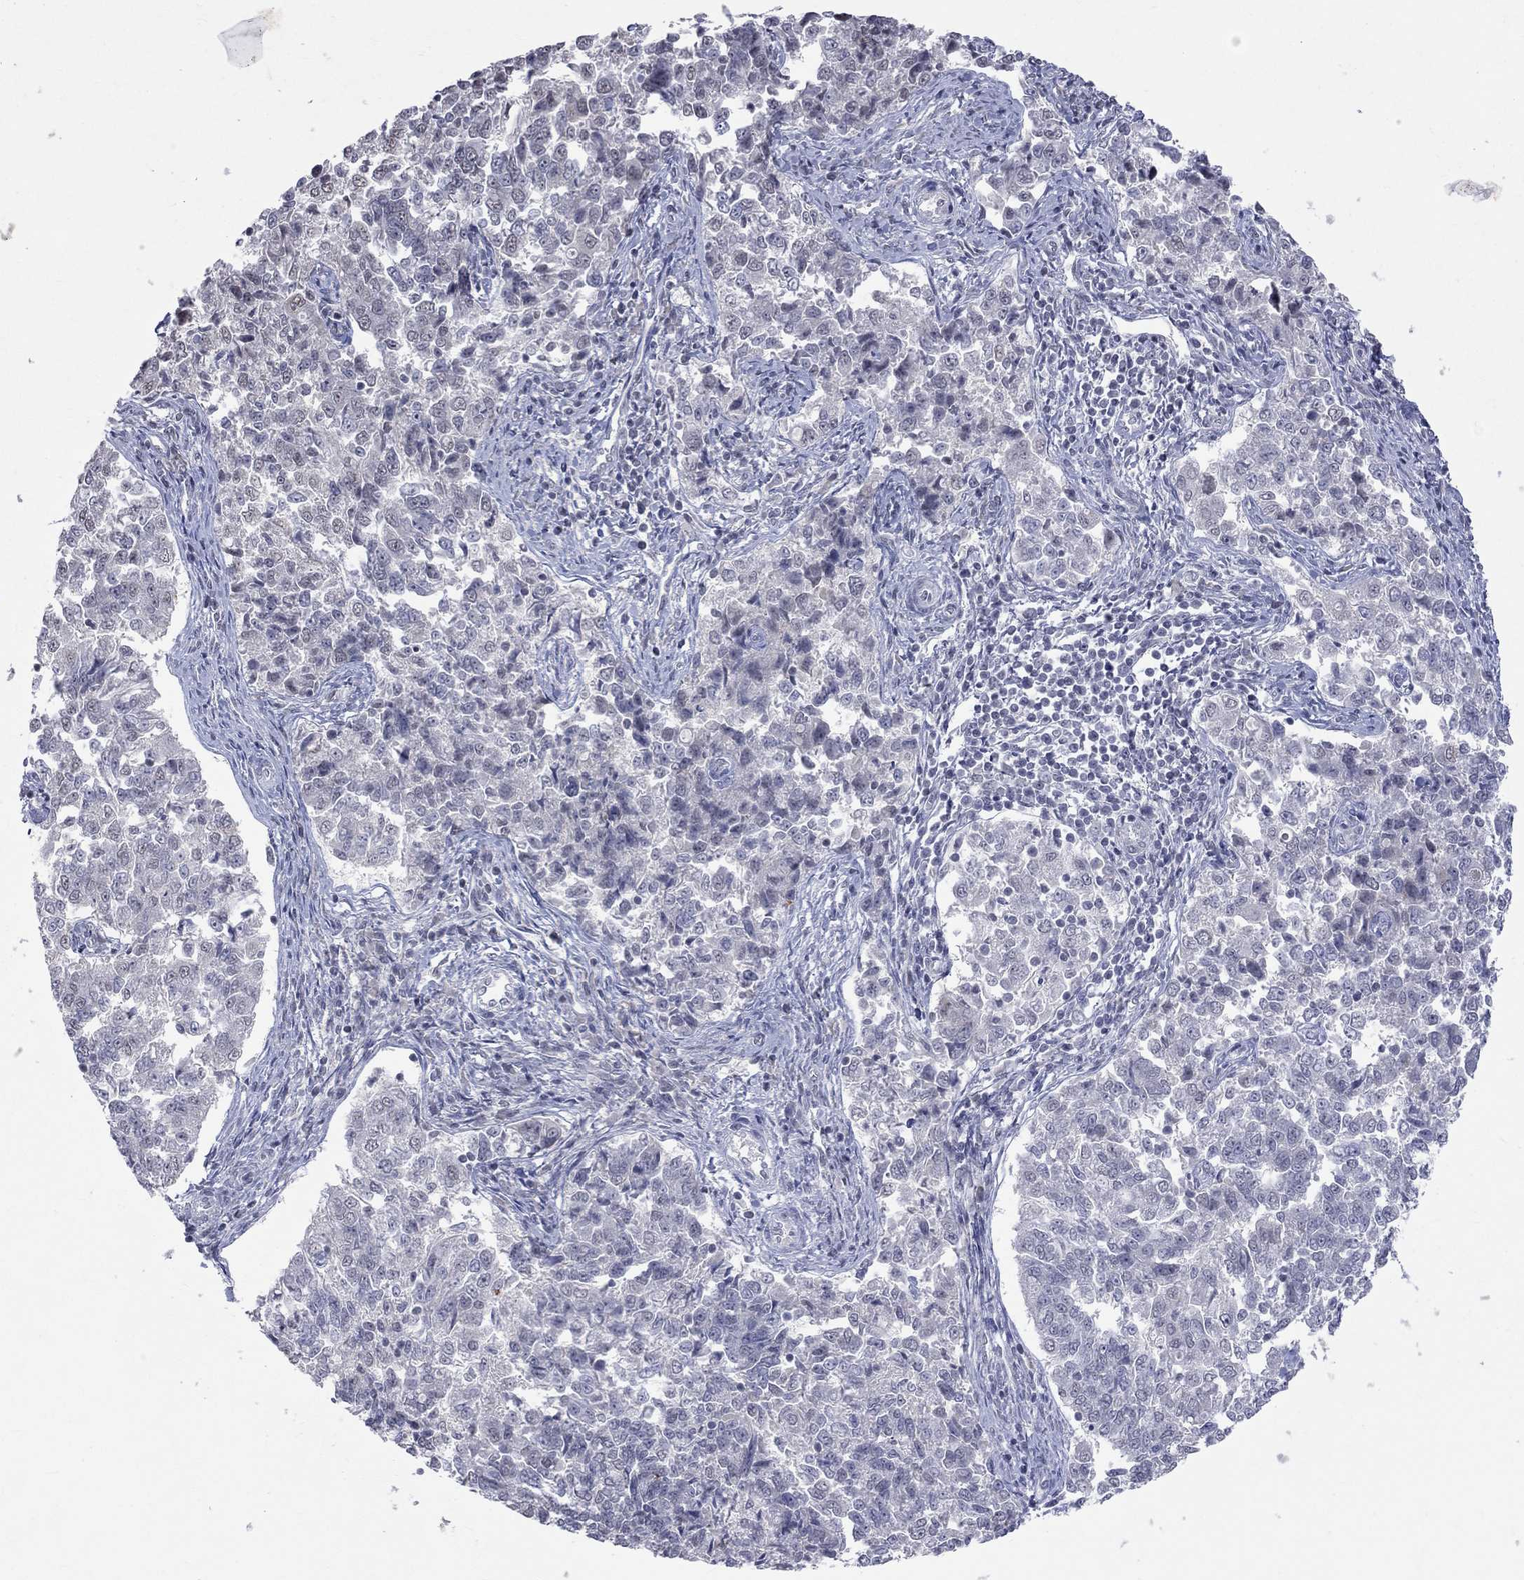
{"staining": {"intensity": "negative", "quantity": "none", "location": "none"}, "tissue": "endometrial cancer", "cell_type": "Tumor cells", "image_type": "cancer", "snomed": [{"axis": "morphology", "description": "Adenocarcinoma, NOS"}, {"axis": "topography", "description": "Endometrium"}], "caption": "Endometrial cancer was stained to show a protein in brown. There is no significant staining in tumor cells.", "gene": "TMEM143", "patient": {"sex": "female", "age": 43}}